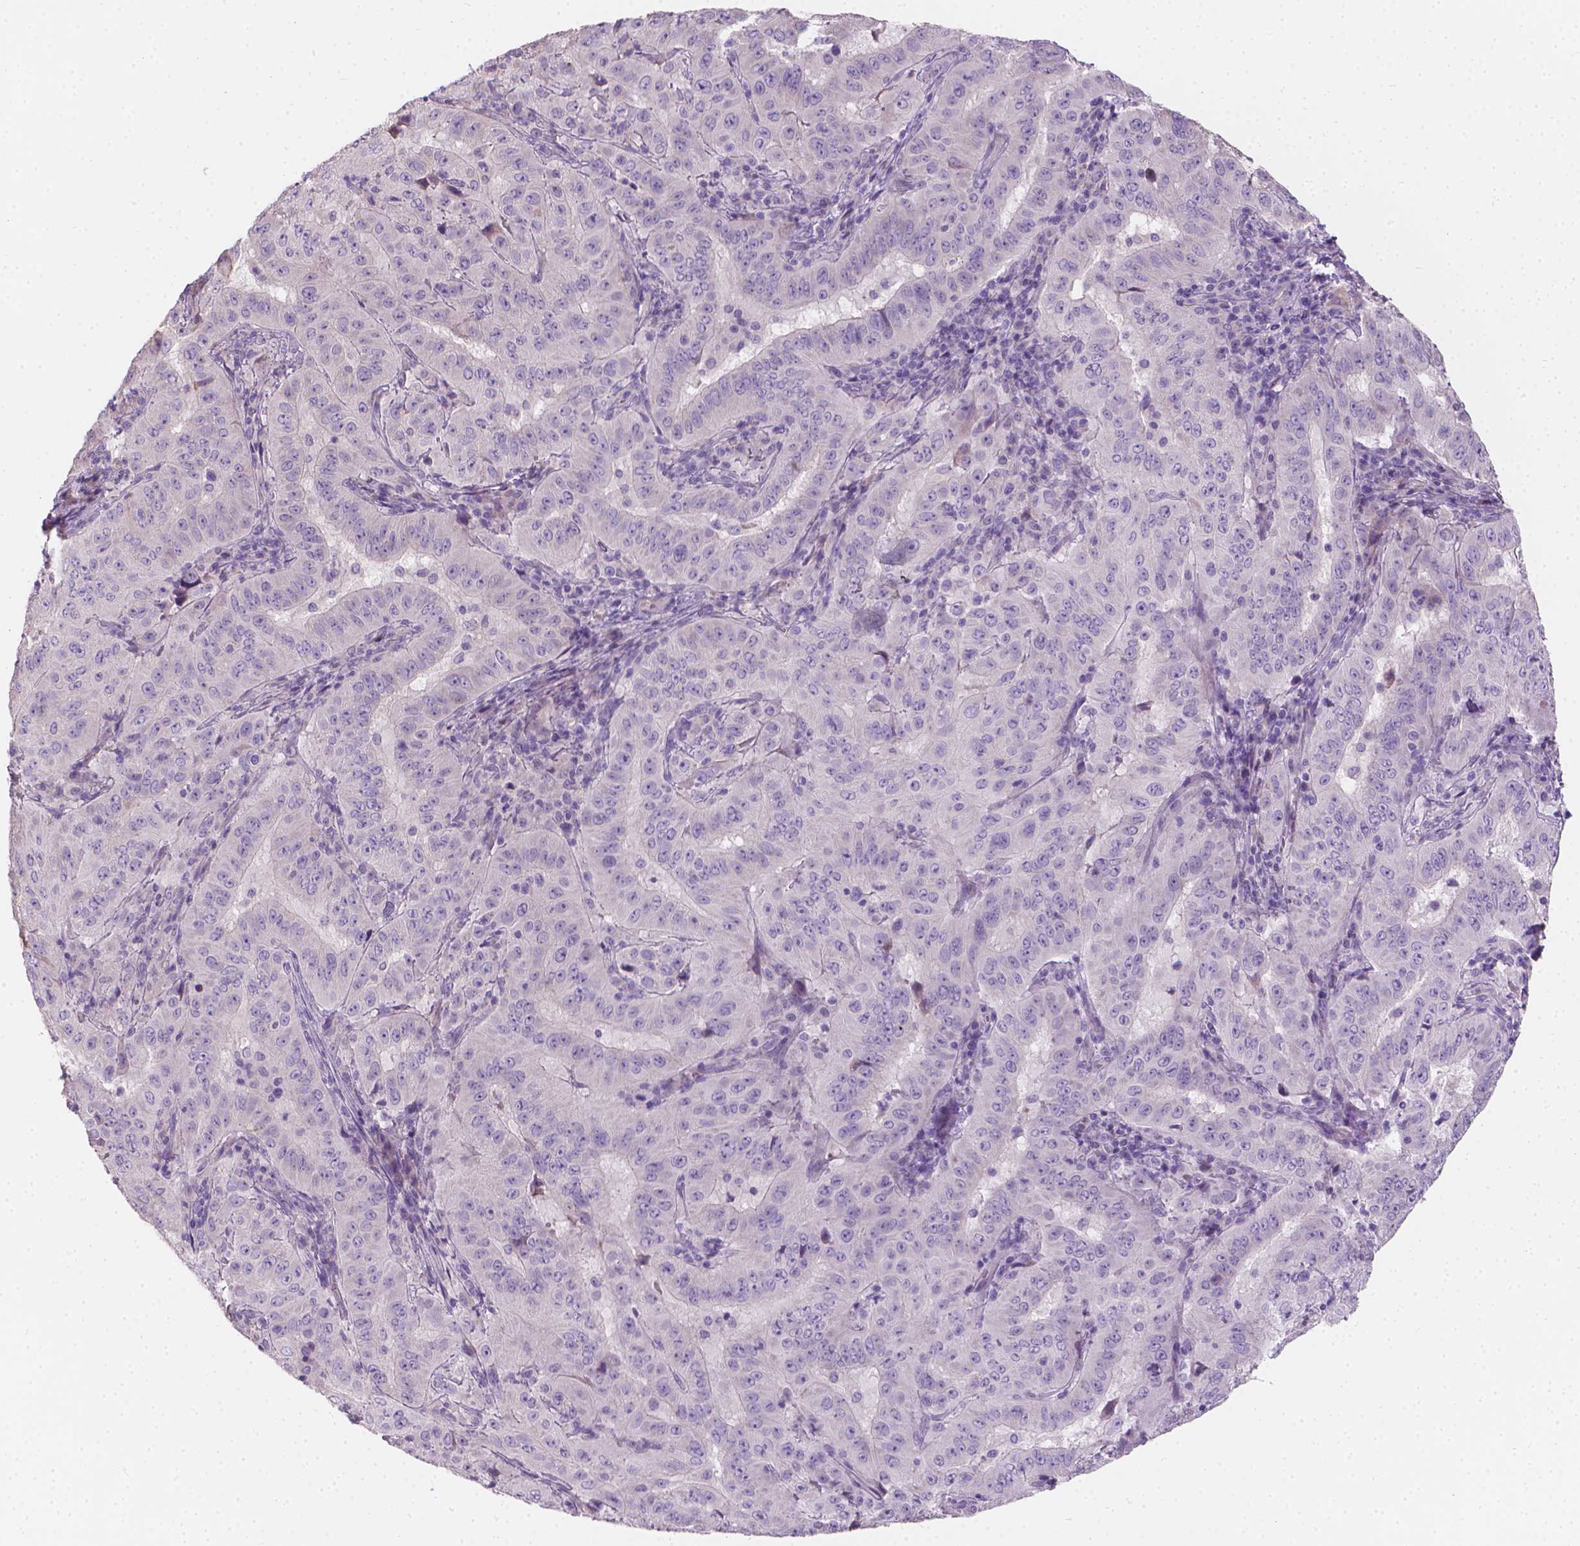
{"staining": {"intensity": "negative", "quantity": "none", "location": "none"}, "tissue": "pancreatic cancer", "cell_type": "Tumor cells", "image_type": "cancer", "snomed": [{"axis": "morphology", "description": "Adenocarcinoma, NOS"}, {"axis": "topography", "description": "Pancreas"}], "caption": "Immunohistochemistry (IHC) histopathology image of human adenocarcinoma (pancreatic) stained for a protein (brown), which exhibits no positivity in tumor cells.", "gene": "CABCOCO1", "patient": {"sex": "male", "age": 63}}